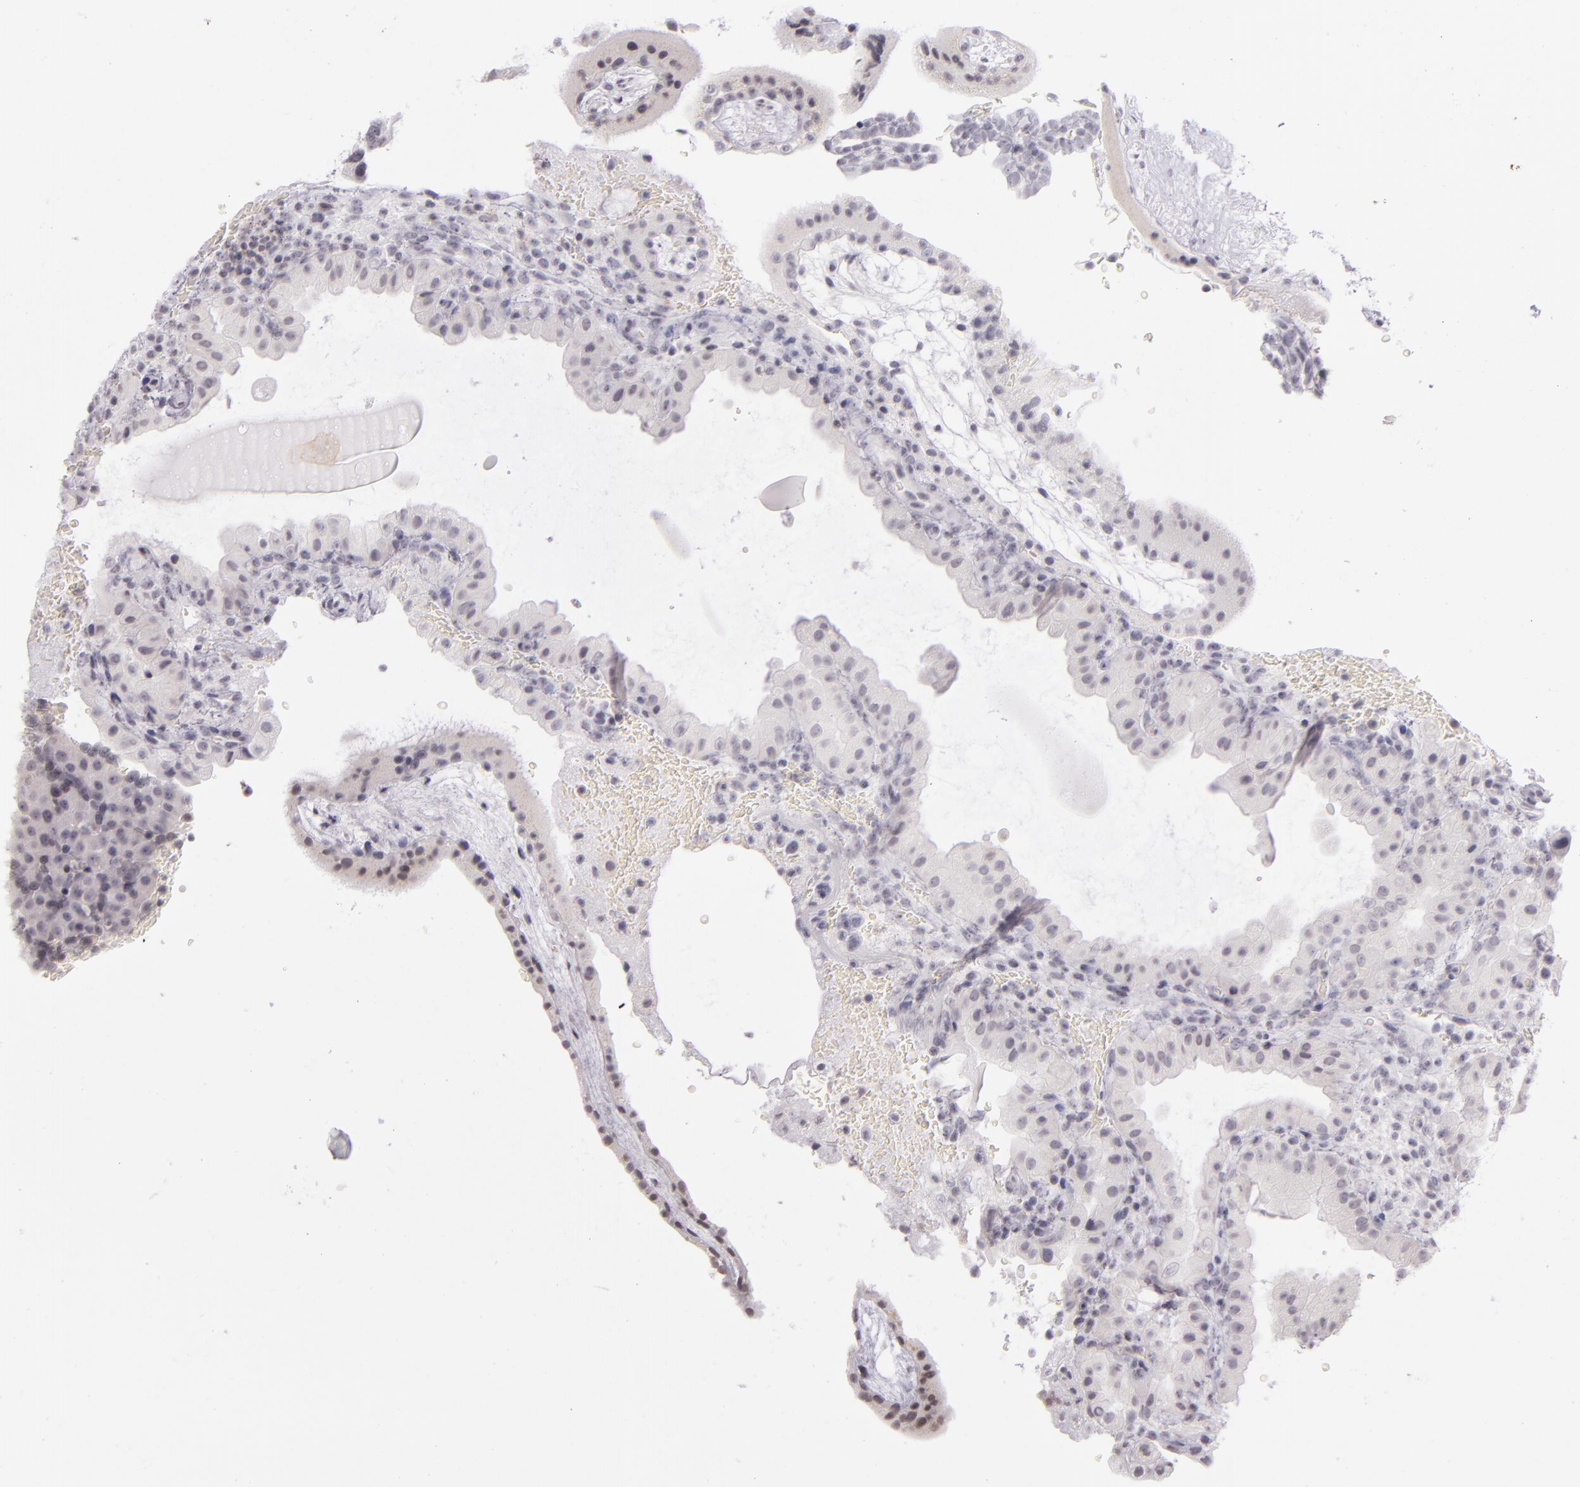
{"staining": {"intensity": "negative", "quantity": "none", "location": "none"}, "tissue": "placenta", "cell_type": "Decidual cells", "image_type": "normal", "snomed": [{"axis": "morphology", "description": "Normal tissue, NOS"}, {"axis": "topography", "description": "Placenta"}], "caption": "Micrograph shows no protein staining in decidual cells of benign placenta. (DAB (3,3'-diaminobenzidine) IHC visualized using brightfield microscopy, high magnification).", "gene": "CD40", "patient": {"sex": "female", "age": 19}}